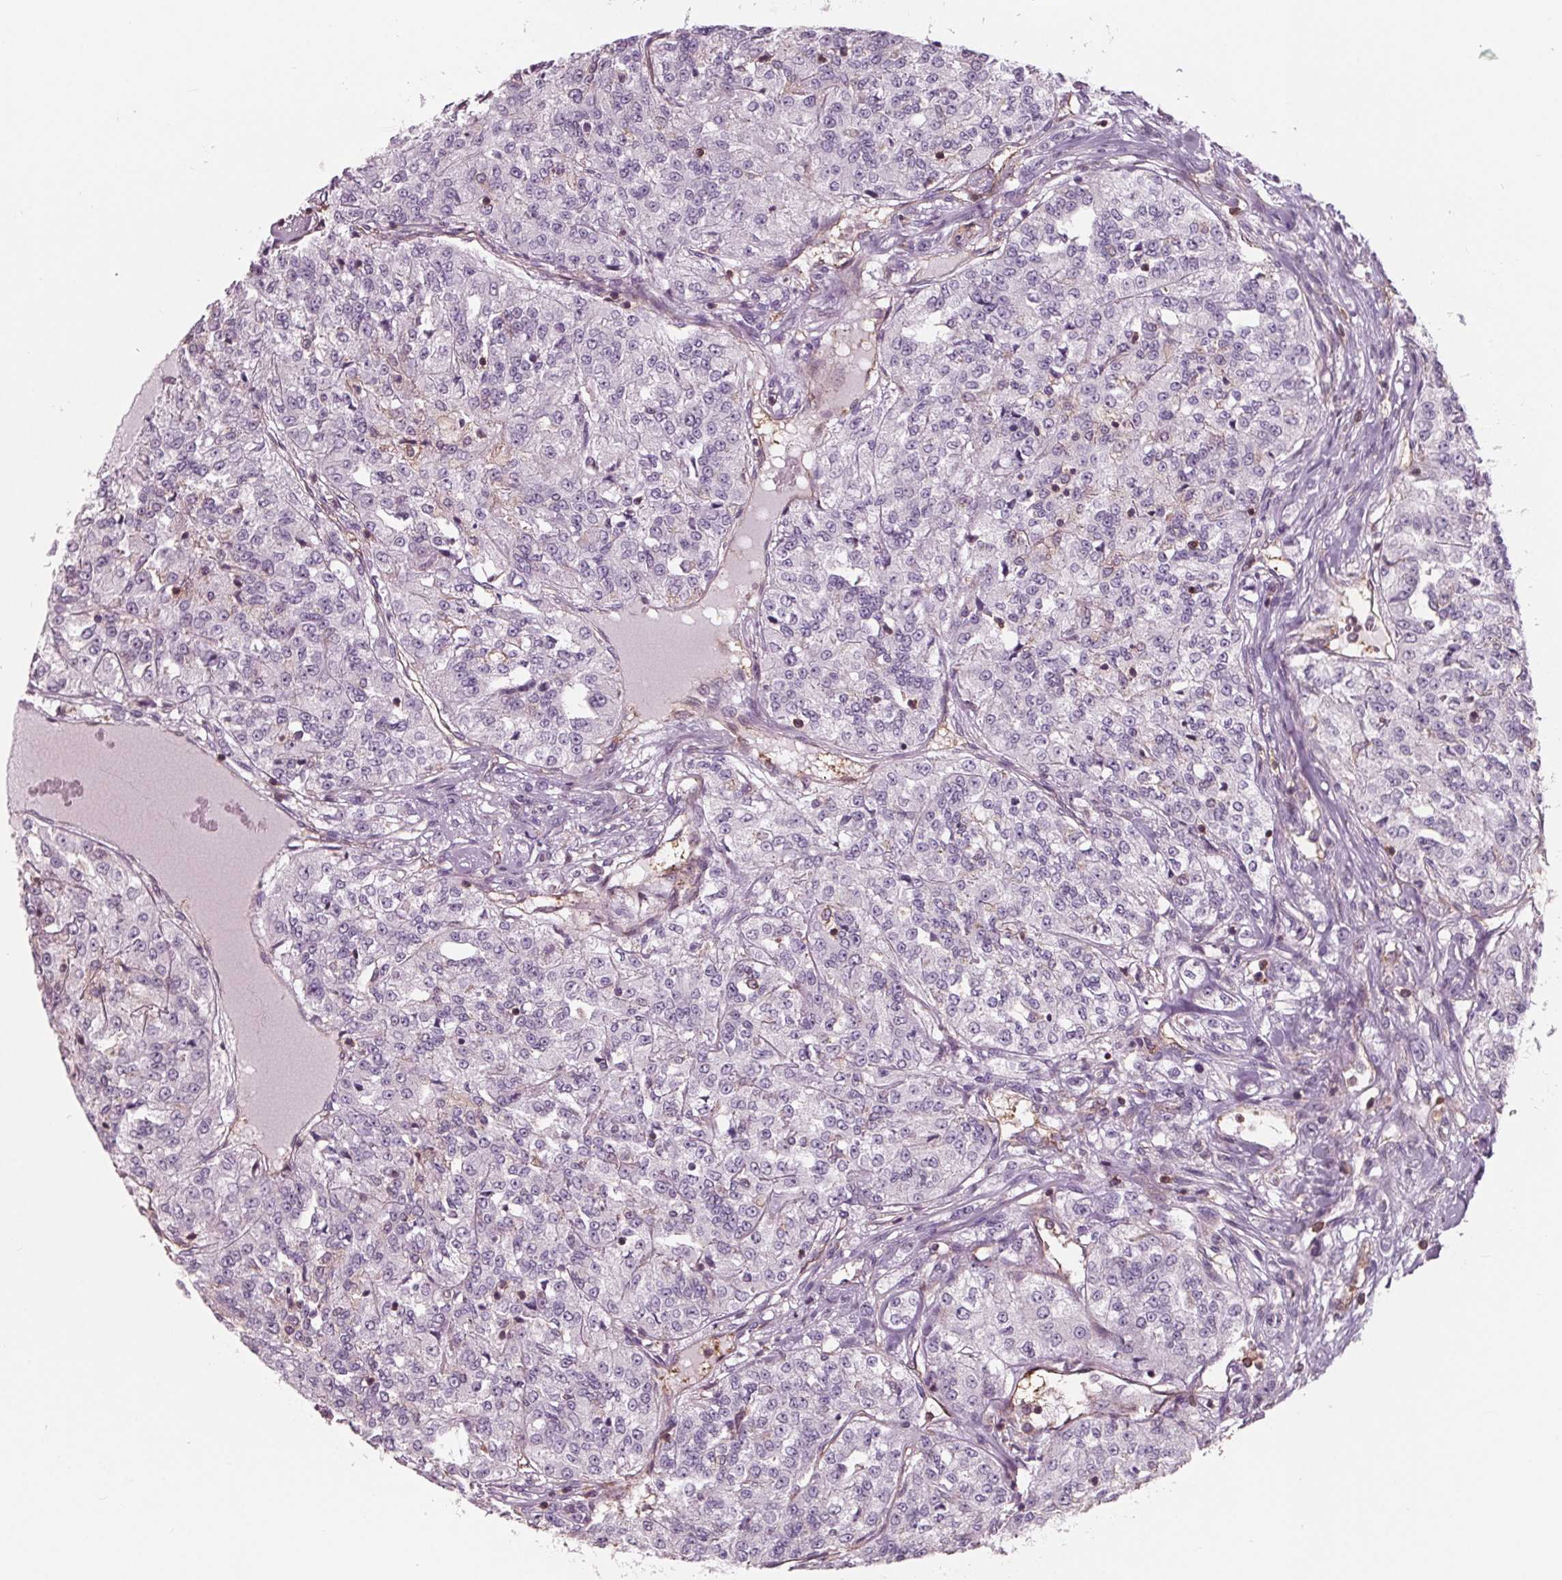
{"staining": {"intensity": "negative", "quantity": "none", "location": "none"}, "tissue": "renal cancer", "cell_type": "Tumor cells", "image_type": "cancer", "snomed": [{"axis": "morphology", "description": "Adenocarcinoma, NOS"}, {"axis": "topography", "description": "Kidney"}], "caption": "Immunohistochemistry (IHC) micrograph of renal adenocarcinoma stained for a protein (brown), which exhibits no positivity in tumor cells.", "gene": "ARHGAP25", "patient": {"sex": "female", "age": 63}}